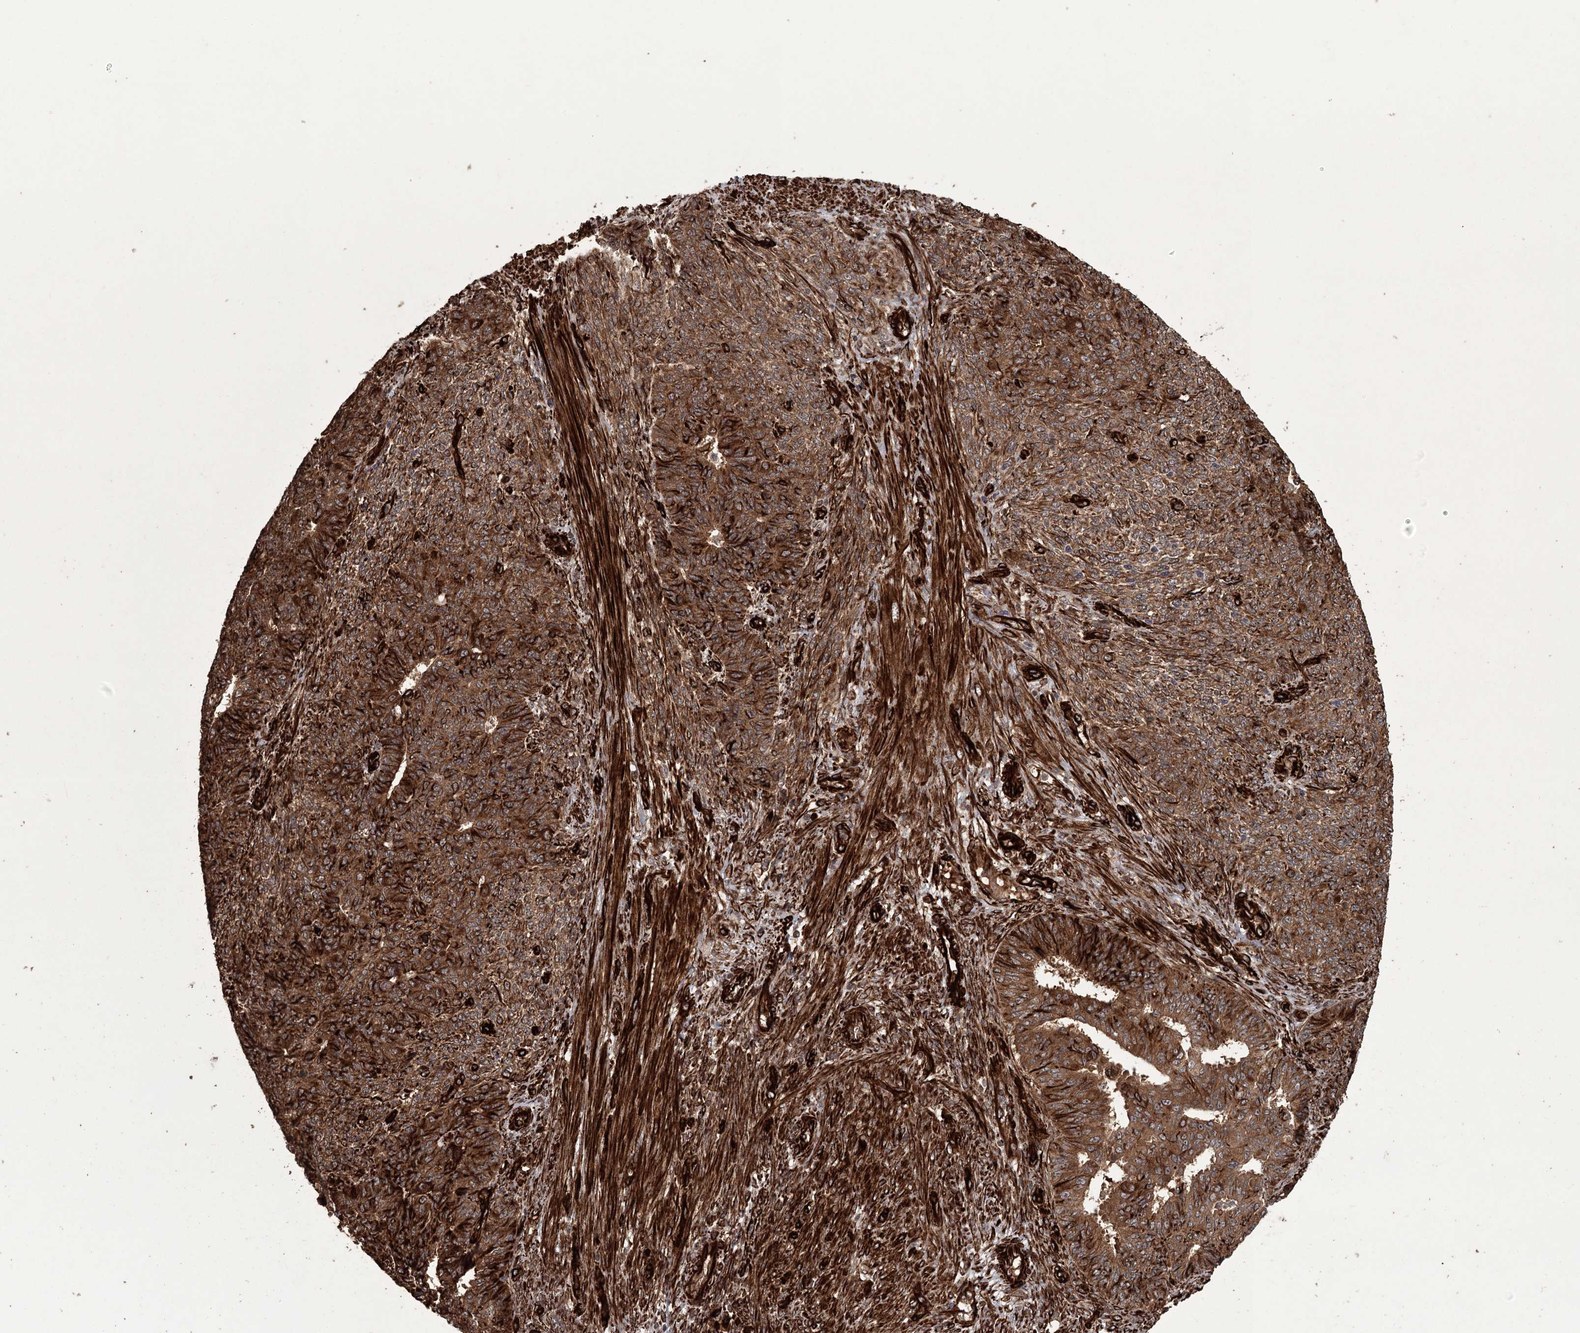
{"staining": {"intensity": "strong", "quantity": ">75%", "location": "cytoplasmic/membranous"}, "tissue": "endometrial cancer", "cell_type": "Tumor cells", "image_type": "cancer", "snomed": [{"axis": "morphology", "description": "Adenocarcinoma, NOS"}, {"axis": "topography", "description": "Endometrium"}], "caption": "Immunohistochemical staining of endometrial cancer displays strong cytoplasmic/membranous protein expression in about >75% of tumor cells.", "gene": "RPAP3", "patient": {"sex": "female", "age": 32}}